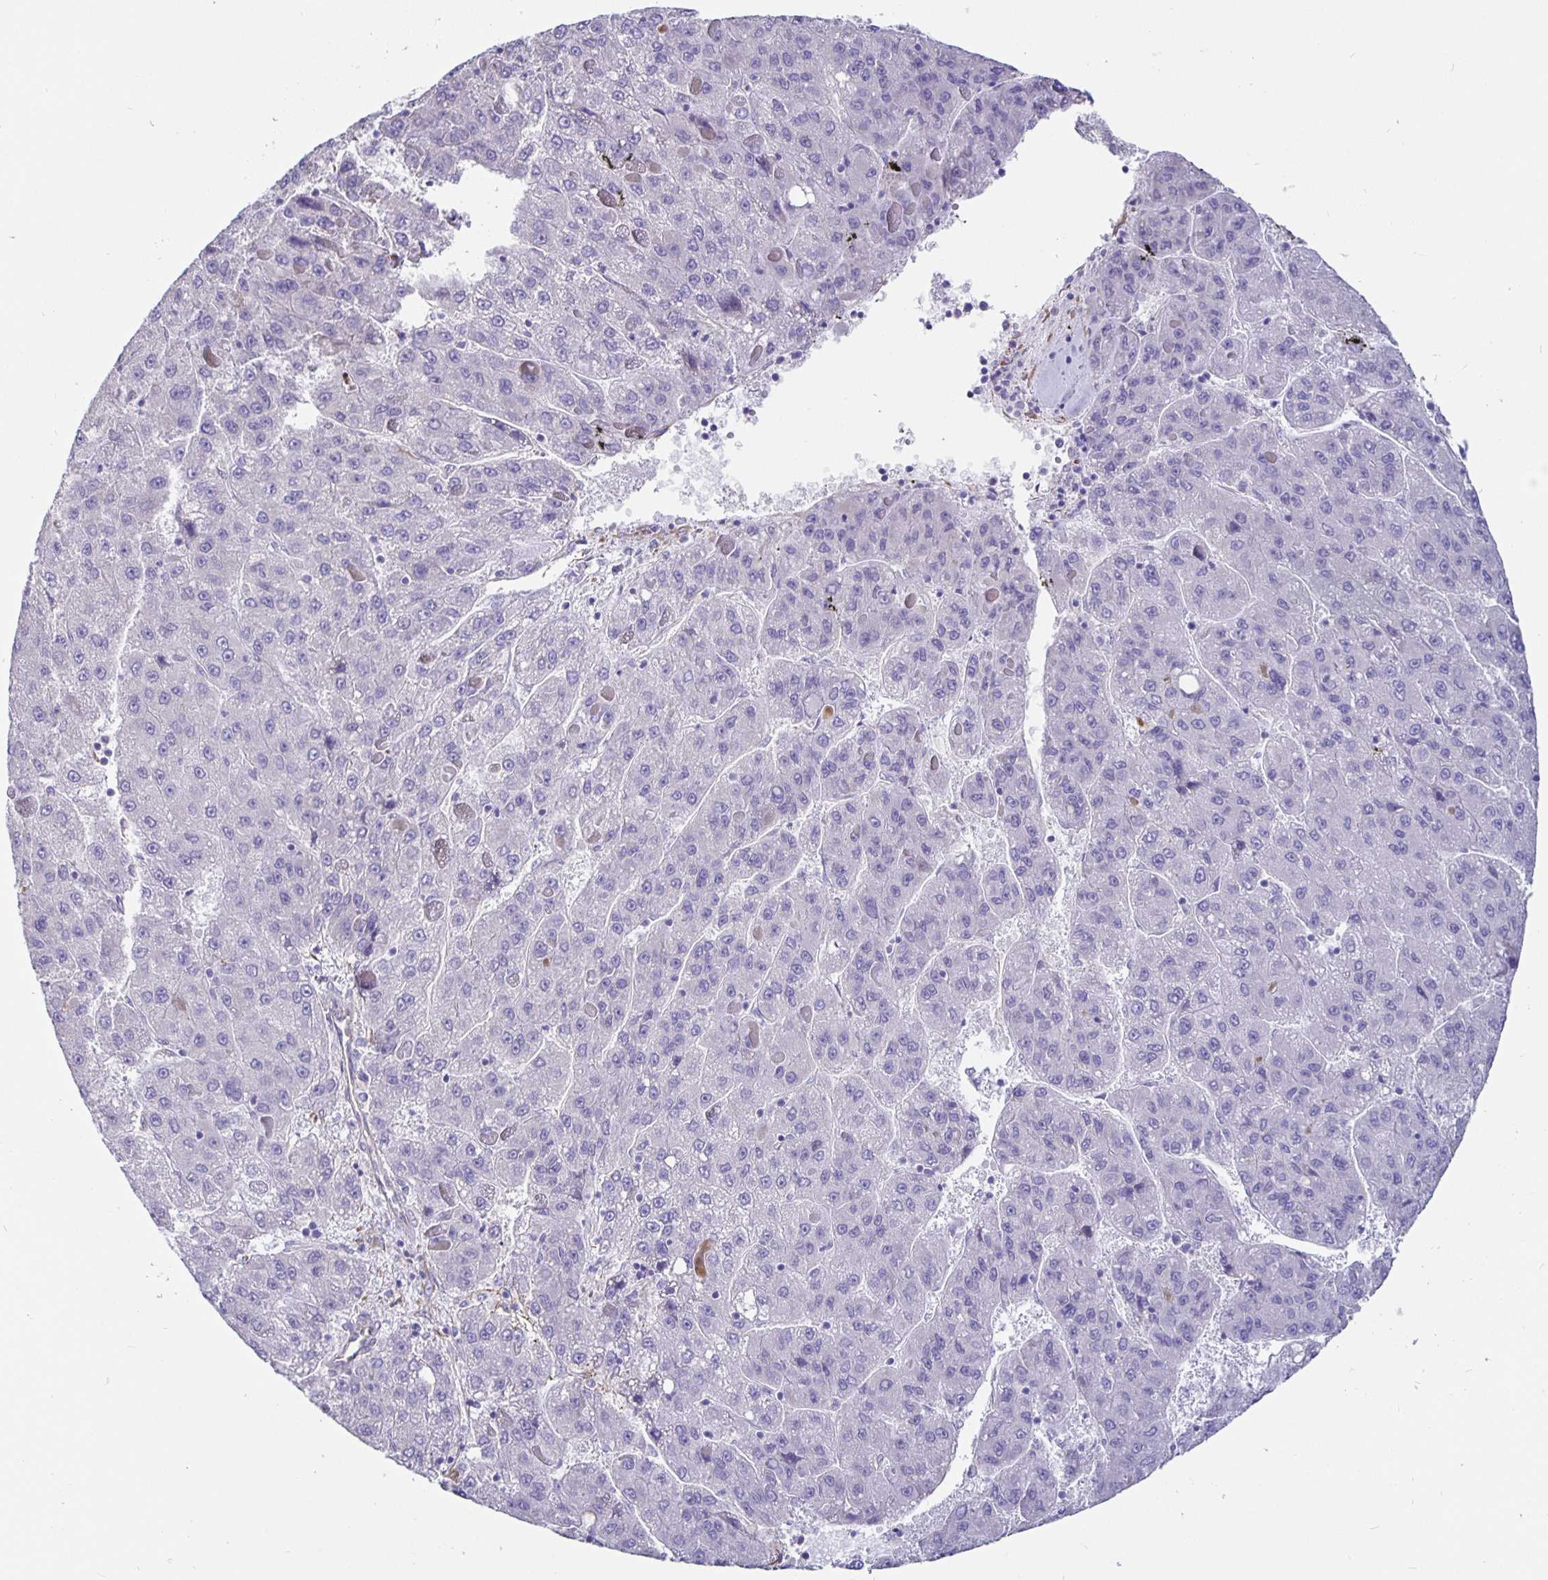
{"staining": {"intensity": "negative", "quantity": "none", "location": "none"}, "tissue": "liver cancer", "cell_type": "Tumor cells", "image_type": "cancer", "snomed": [{"axis": "morphology", "description": "Carcinoma, Hepatocellular, NOS"}, {"axis": "topography", "description": "Liver"}], "caption": "A photomicrograph of human liver cancer is negative for staining in tumor cells. (DAB immunohistochemistry with hematoxylin counter stain).", "gene": "DNAI2", "patient": {"sex": "female", "age": 82}}